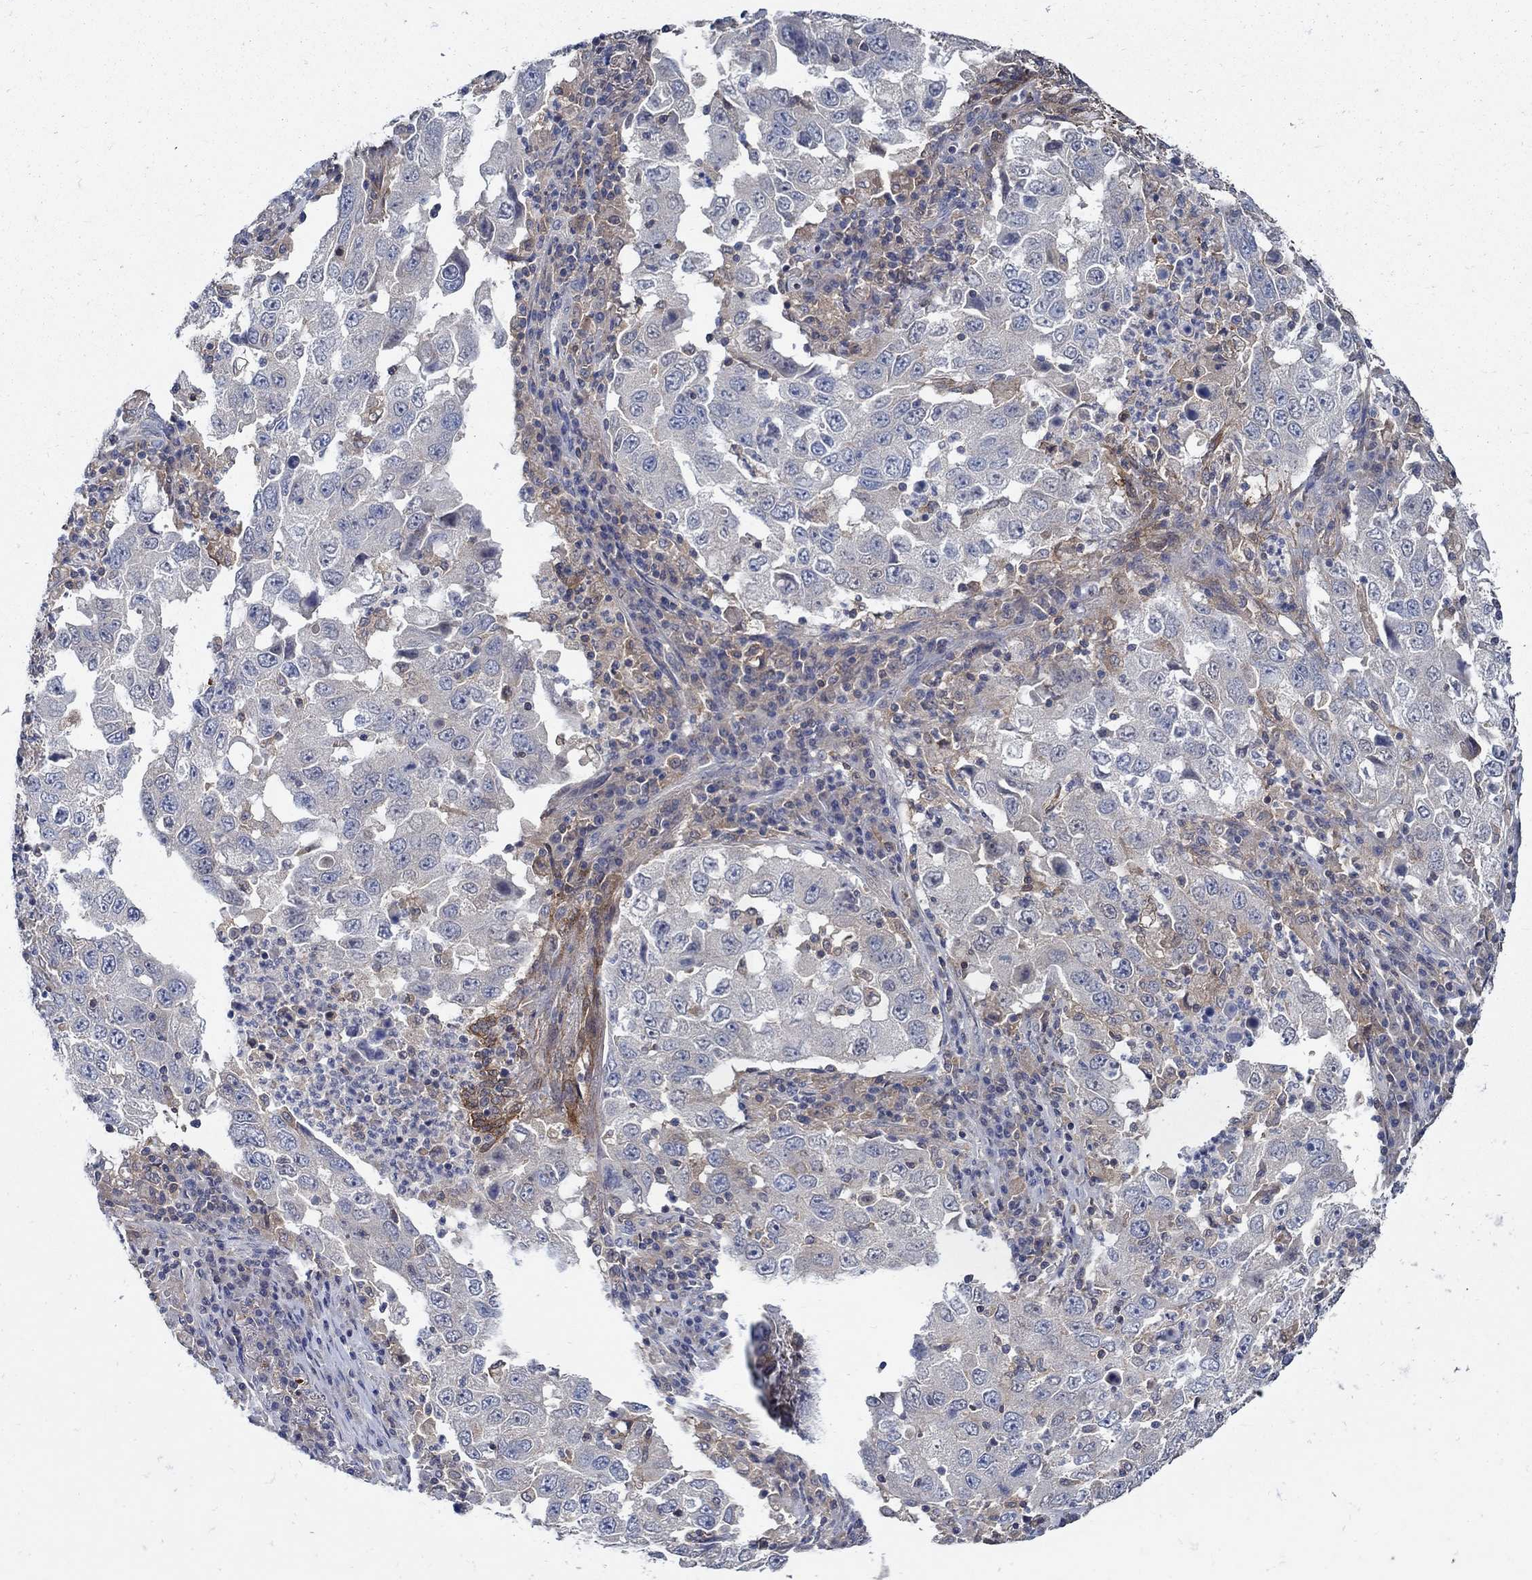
{"staining": {"intensity": "negative", "quantity": "none", "location": "none"}, "tissue": "lung cancer", "cell_type": "Tumor cells", "image_type": "cancer", "snomed": [{"axis": "morphology", "description": "Adenocarcinoma, NOS"}, {"axis": "topography", "description": "Lung"}], "caption": "Protein analysis of adenocarcinoma (lung) reveals no significant staining in tumor cells. Brightfield microscopy of IHC stained with DAB (3,3'-diaminobenzidine) (brown) and hematoxylin (blue), captured at high magnification.", "gene": "MTHFR", "patient": {"sex": "male", "age": 73}}